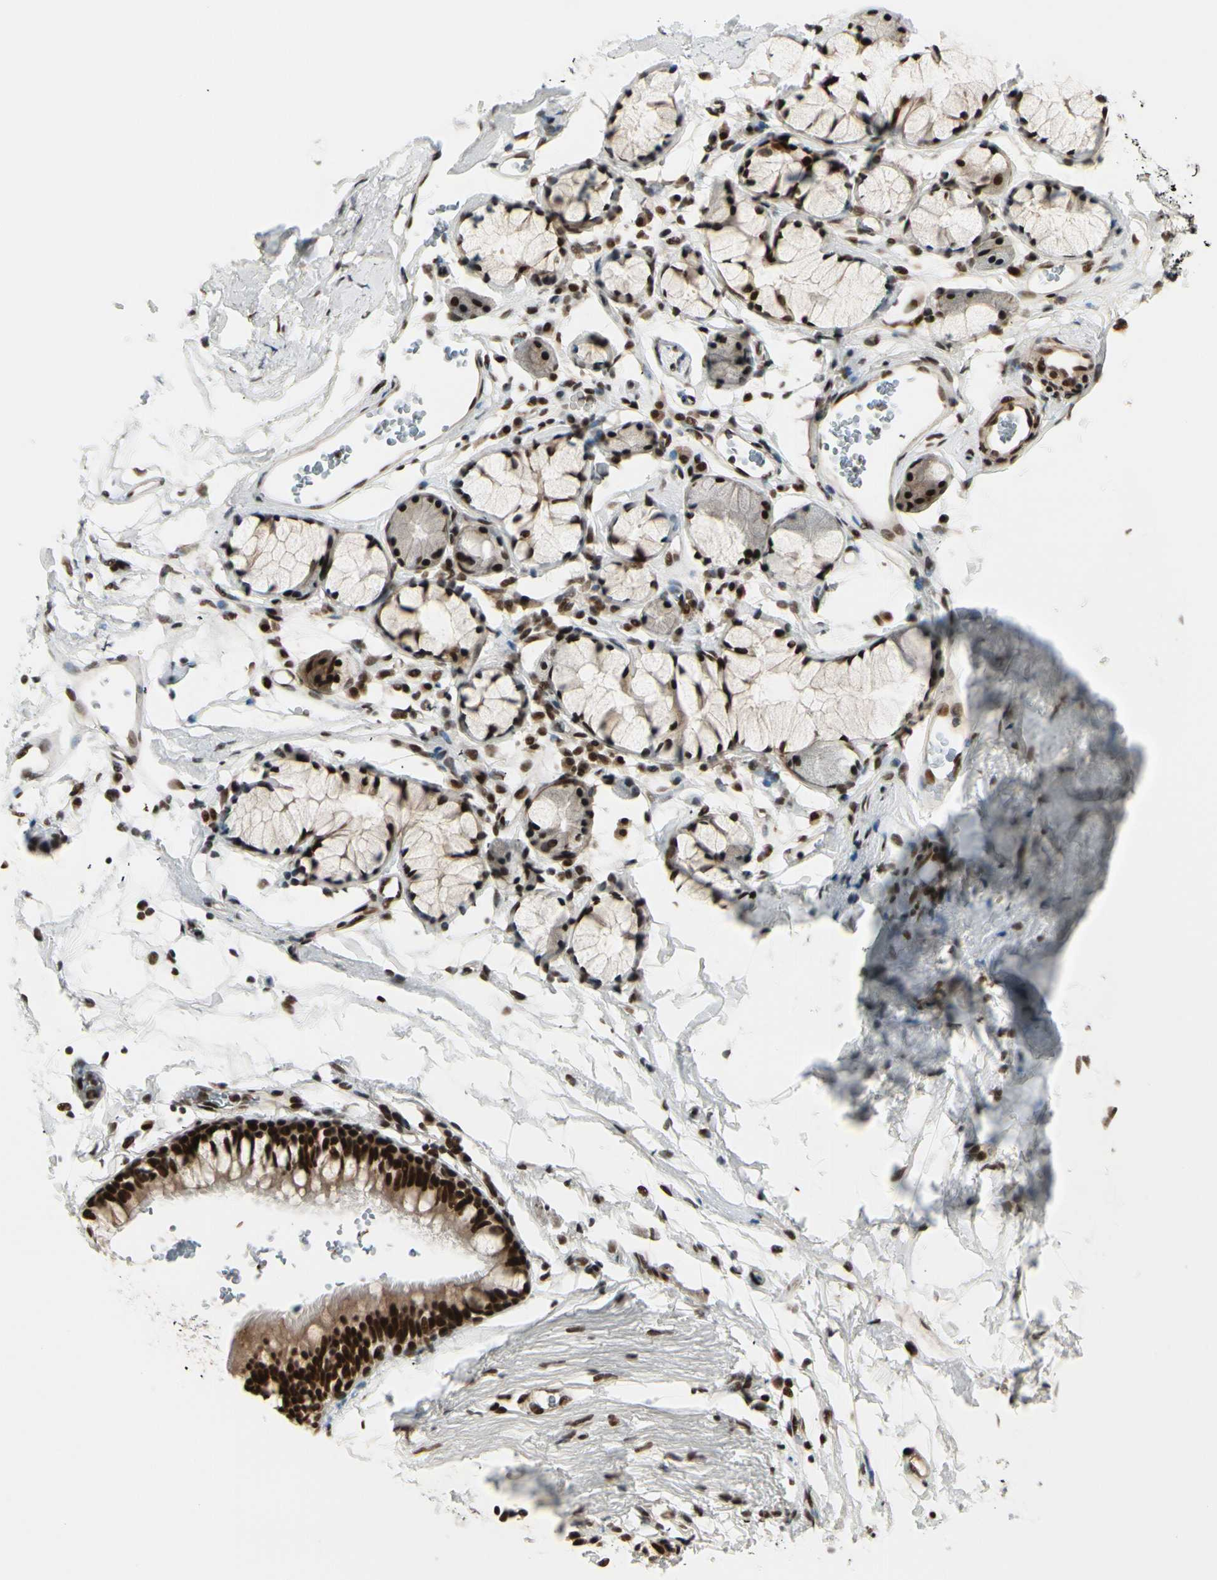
{"staining": {"intensity": "moderate", "quantity": ">75%", "location": "nuclear"}, "tissue": "adipose tissue", "cell_type": "Adipocytes", "image_type": "normal", "snomed": [{"axis": "morphology", "description": "Normal tissue, NOS"}, {"axis": "topography", "description": "Cartilage tissue"}, {"axis": "topography", "description": "Bronchus"}], "caption": "Adipocytes exhibit moderate nuclear positivity in approximately >75% of cells in normal adipose tissue. (Brightfield microscopy of DAB IHC at high magnification).", "gene": "CHAMP1", "patient": {"sex": "female", "age": 73}}